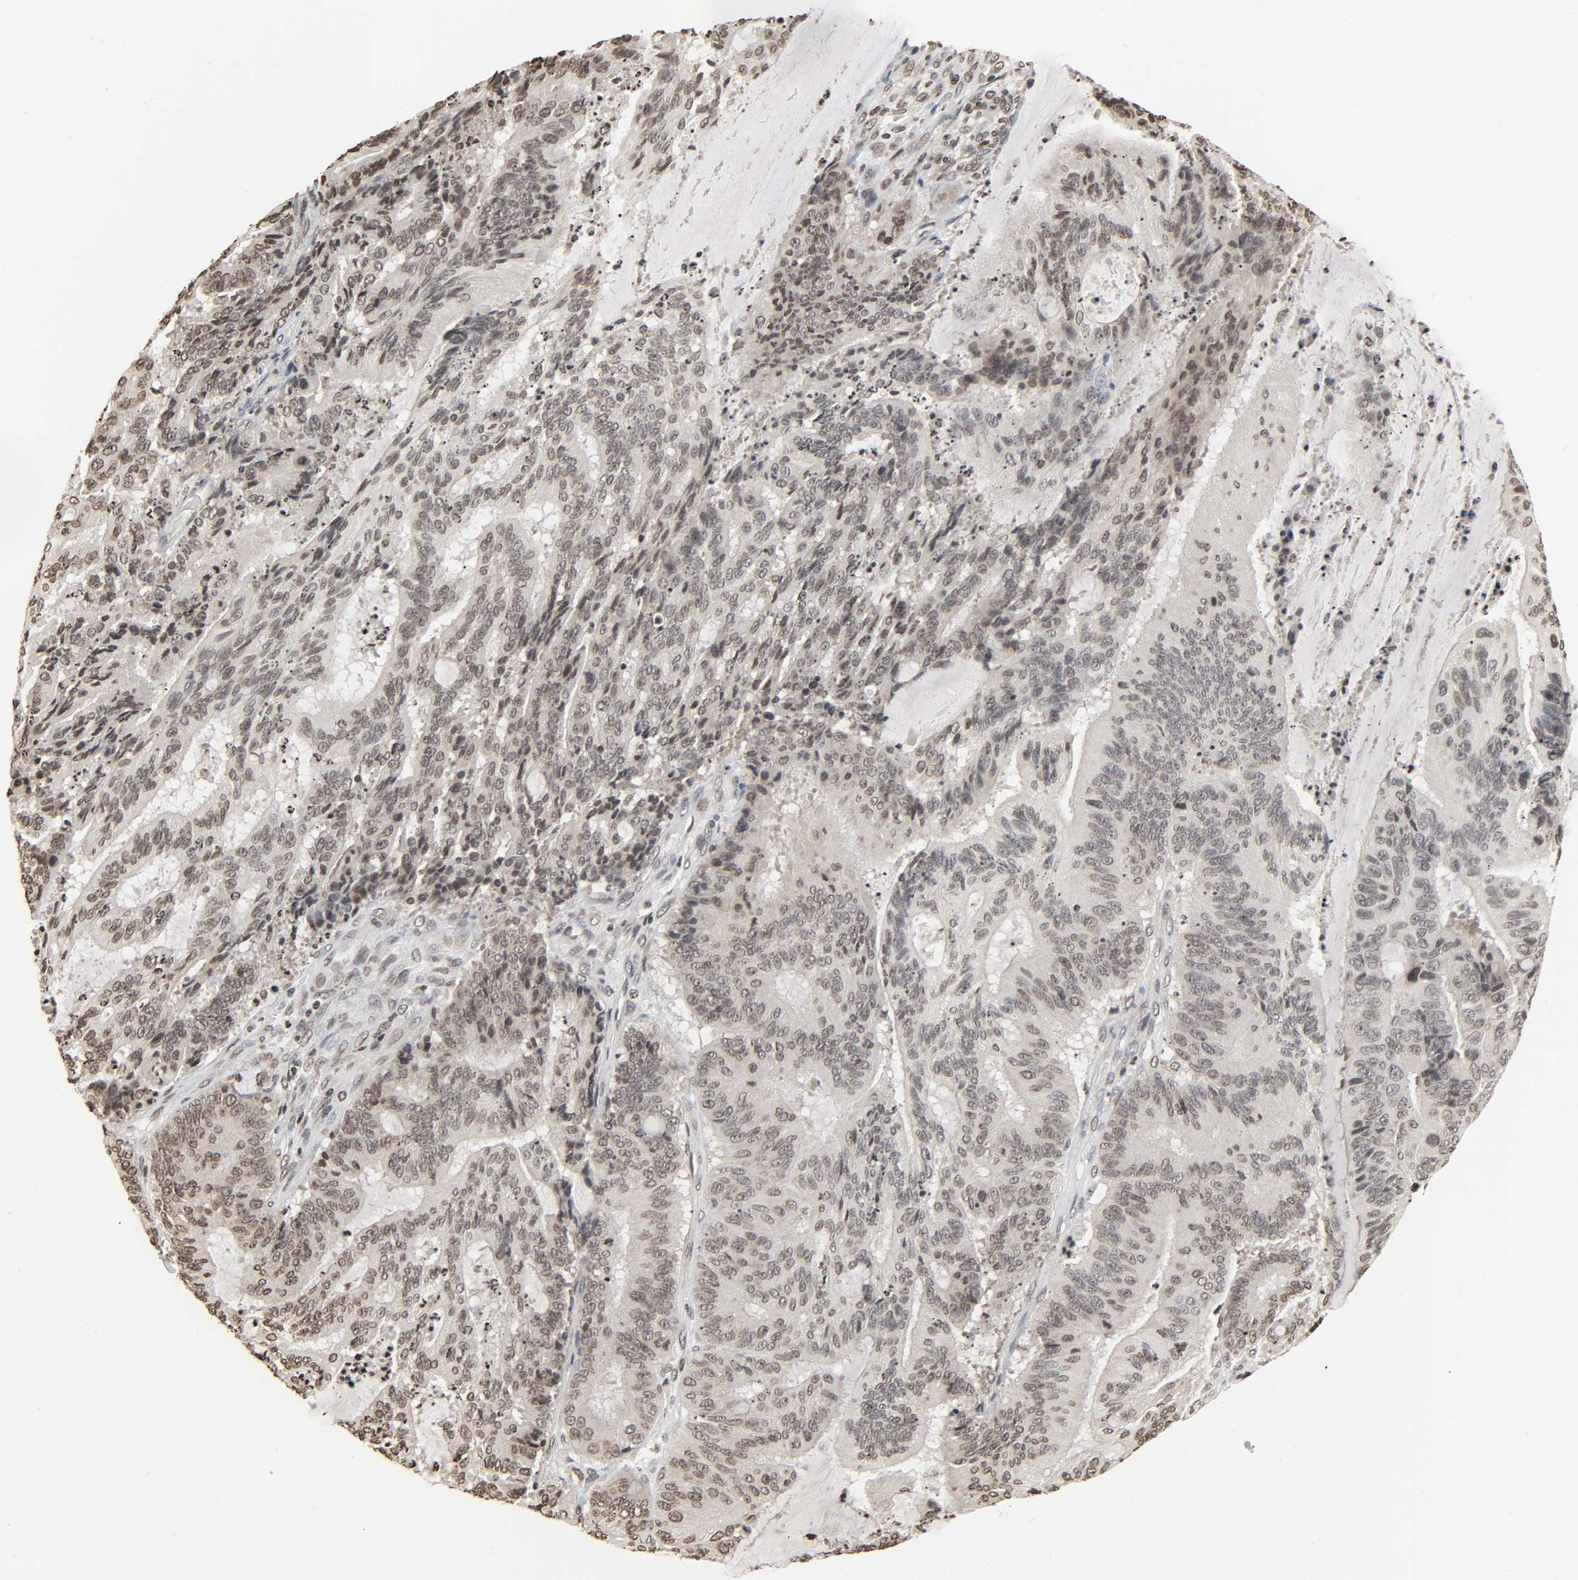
{"staining": {"intensity": "moderate", "quantity": ">75%", "location": "nuclear"}, "tissue": "liver cancer", "cell_type": "Tumor cells", "image_type": "cancer", "snomed": [{"axis": "morphology", "description": "Cholangiocarcinoma"}, {"axis": "topography", "description": "Liver"}], "caption": "A brown stain shows moderate nuclear expression of a protein in cholangiocarcinoma (liver) tumor cells. (brown staining indicates protein expression, while blue staining denotes nuclei).", "gene": "ELAVL1", "patient": {"sex": "female", "age": 73}}